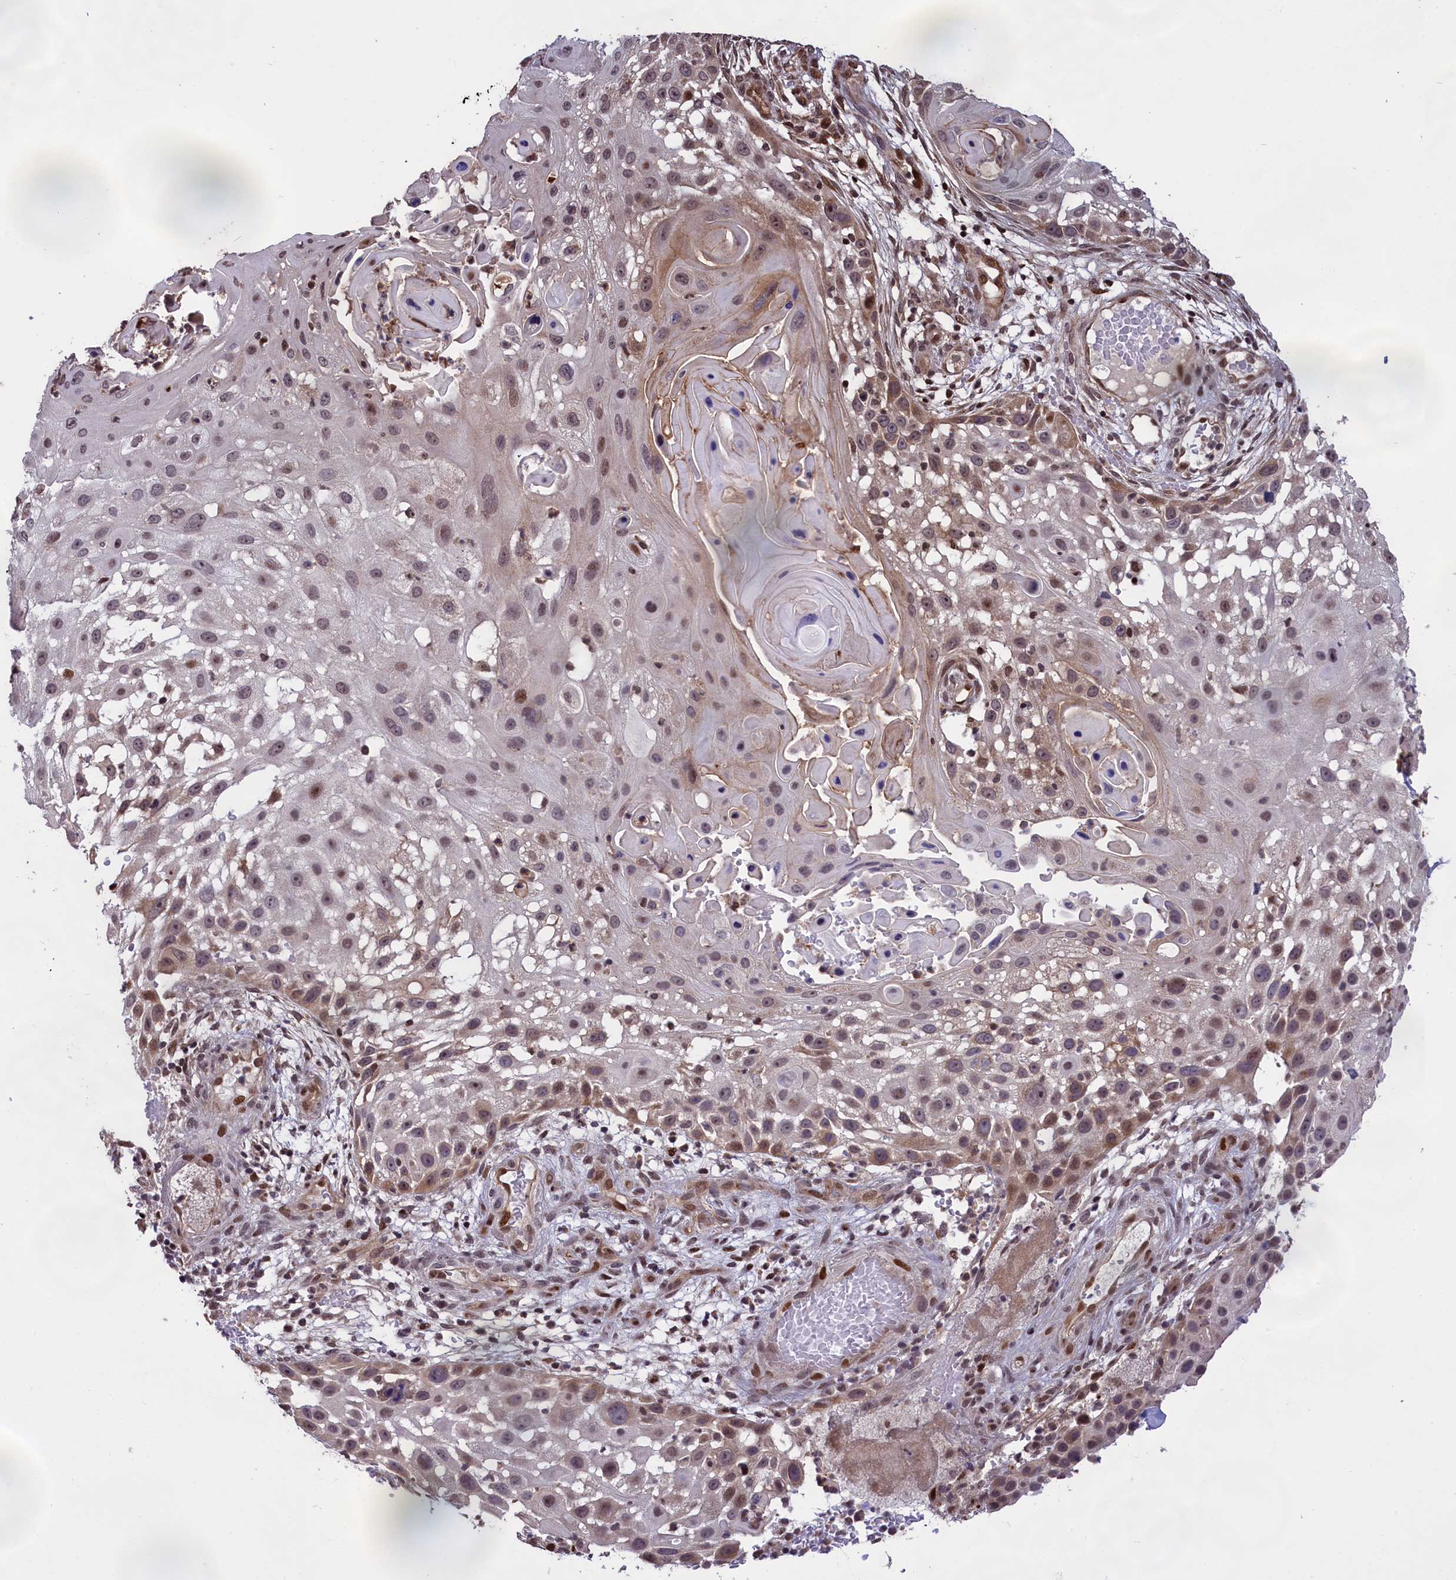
{"staining": {"intensity": "moderate", "quantity": "<25%", "location": "cytoplasmic/membranous,nuclear"}, "tissue": "skin cancer", "cell_type": "Tumor cells", "image_type": "cancer", "snomed": [{"axis": "morphology", "description": "Squamous cell carcinoma, NOS"}, {"axis": "topography", "description": "Skin"}], "caption": "Moderate cytoplasmic/membranous and nuclear staining for a protein is present in about <25% of tumor cells of skin cancer (squamous cell carcinoma) using immunohistochemistry.", "gene": "RELB", "patient": {"sex": "female", "age": 44}}